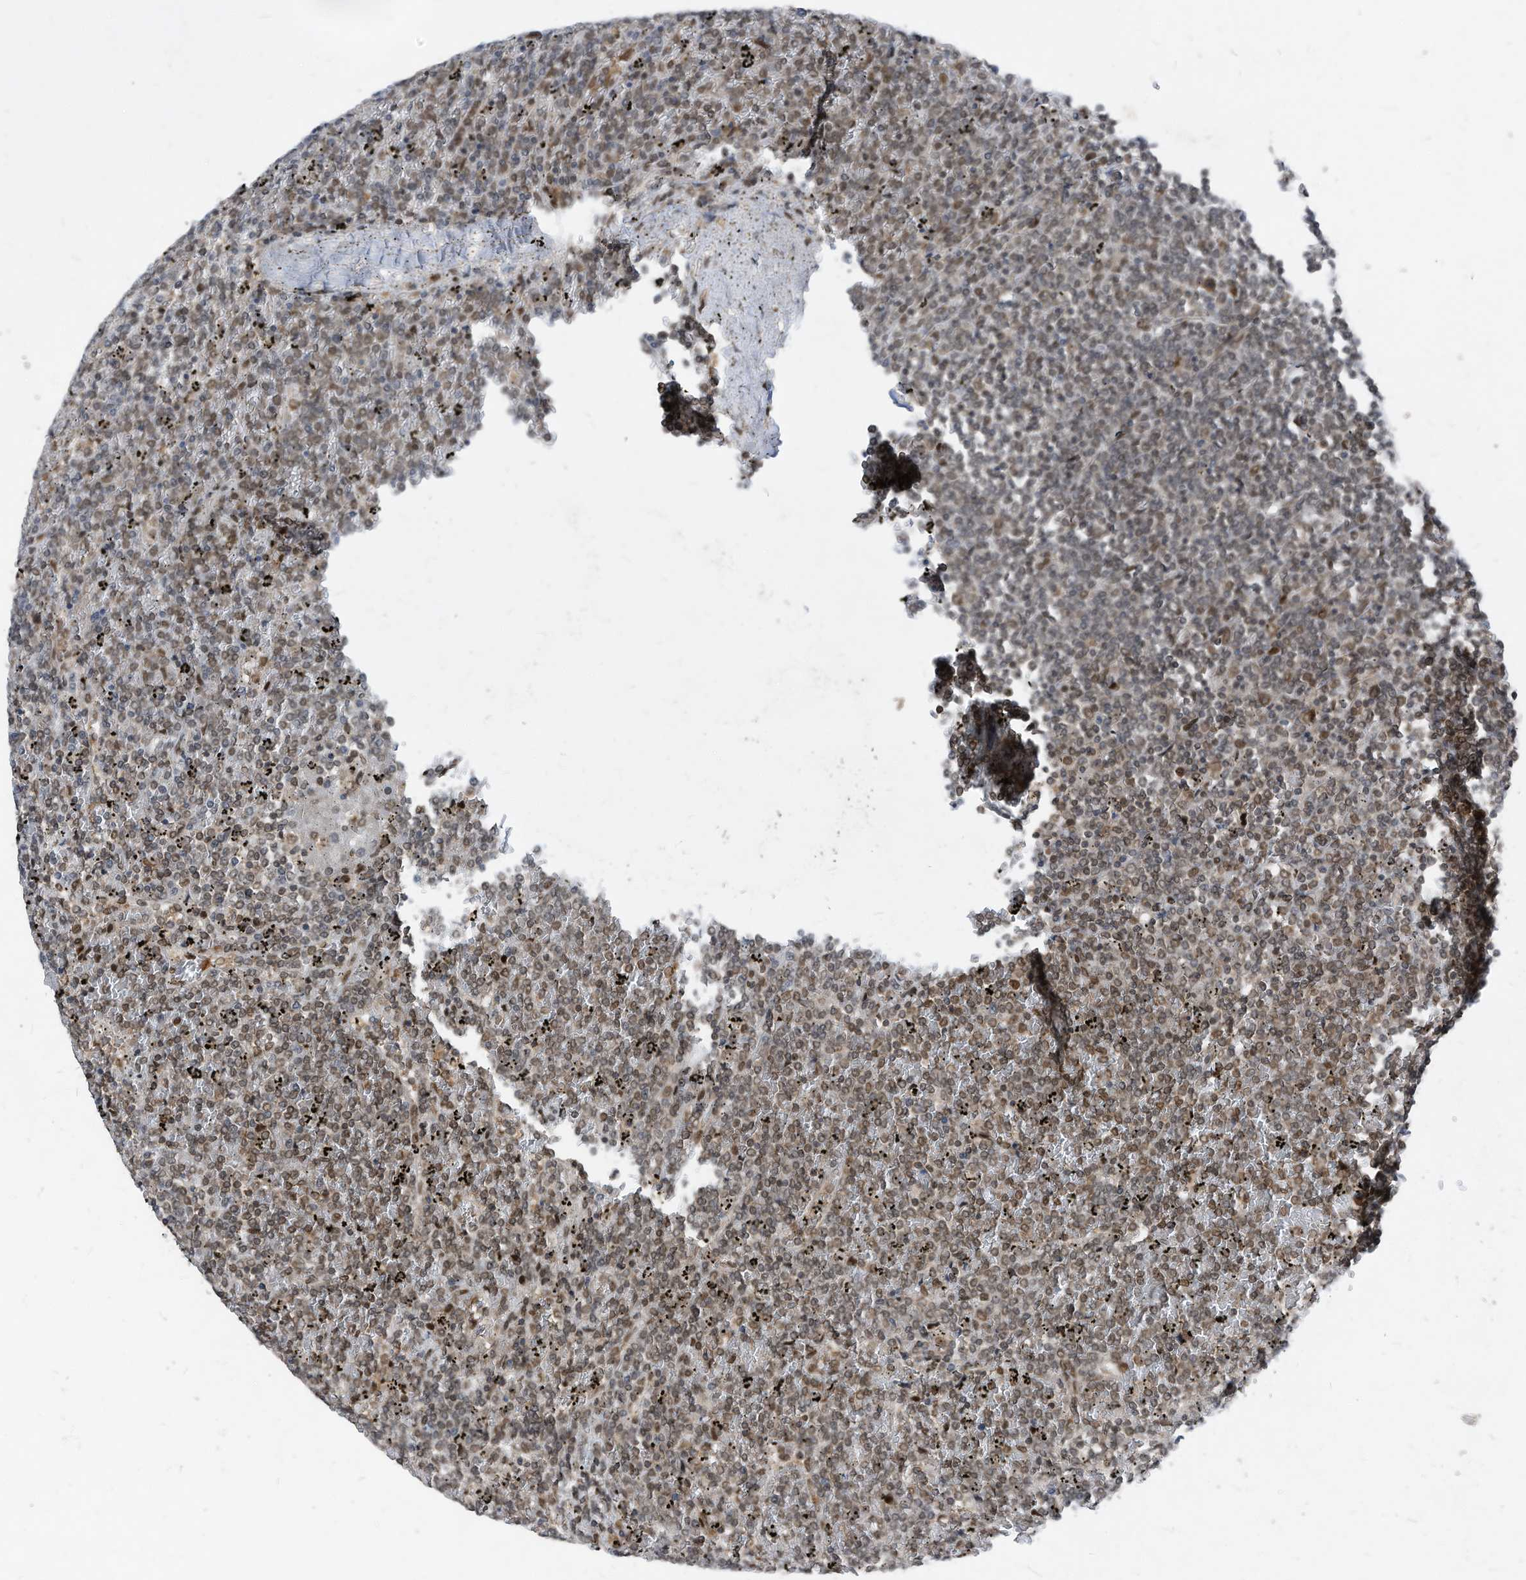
{"staining": {"intensity": "weak", "quantity": ">75%", "location": "nuclear"}, "tissue": "lymphoma", "cell_type": "Tumor cells", "image_type": "cancer", "snomed": [{"axis": "morphology", "description": "Malignant lymphoma, non-Hodgkin's type, Low grade"}, {"axis": "topography", "description": "Spleen"}], "caption": "Malignant lymphoma, non-Hodgkin's type (low-grade) stained with IHC demonstrates weak nuclear positivity in about >75% of tumor cells.", "gene": "KPNB1", "patient": {"sex": "female", "age": 19}}